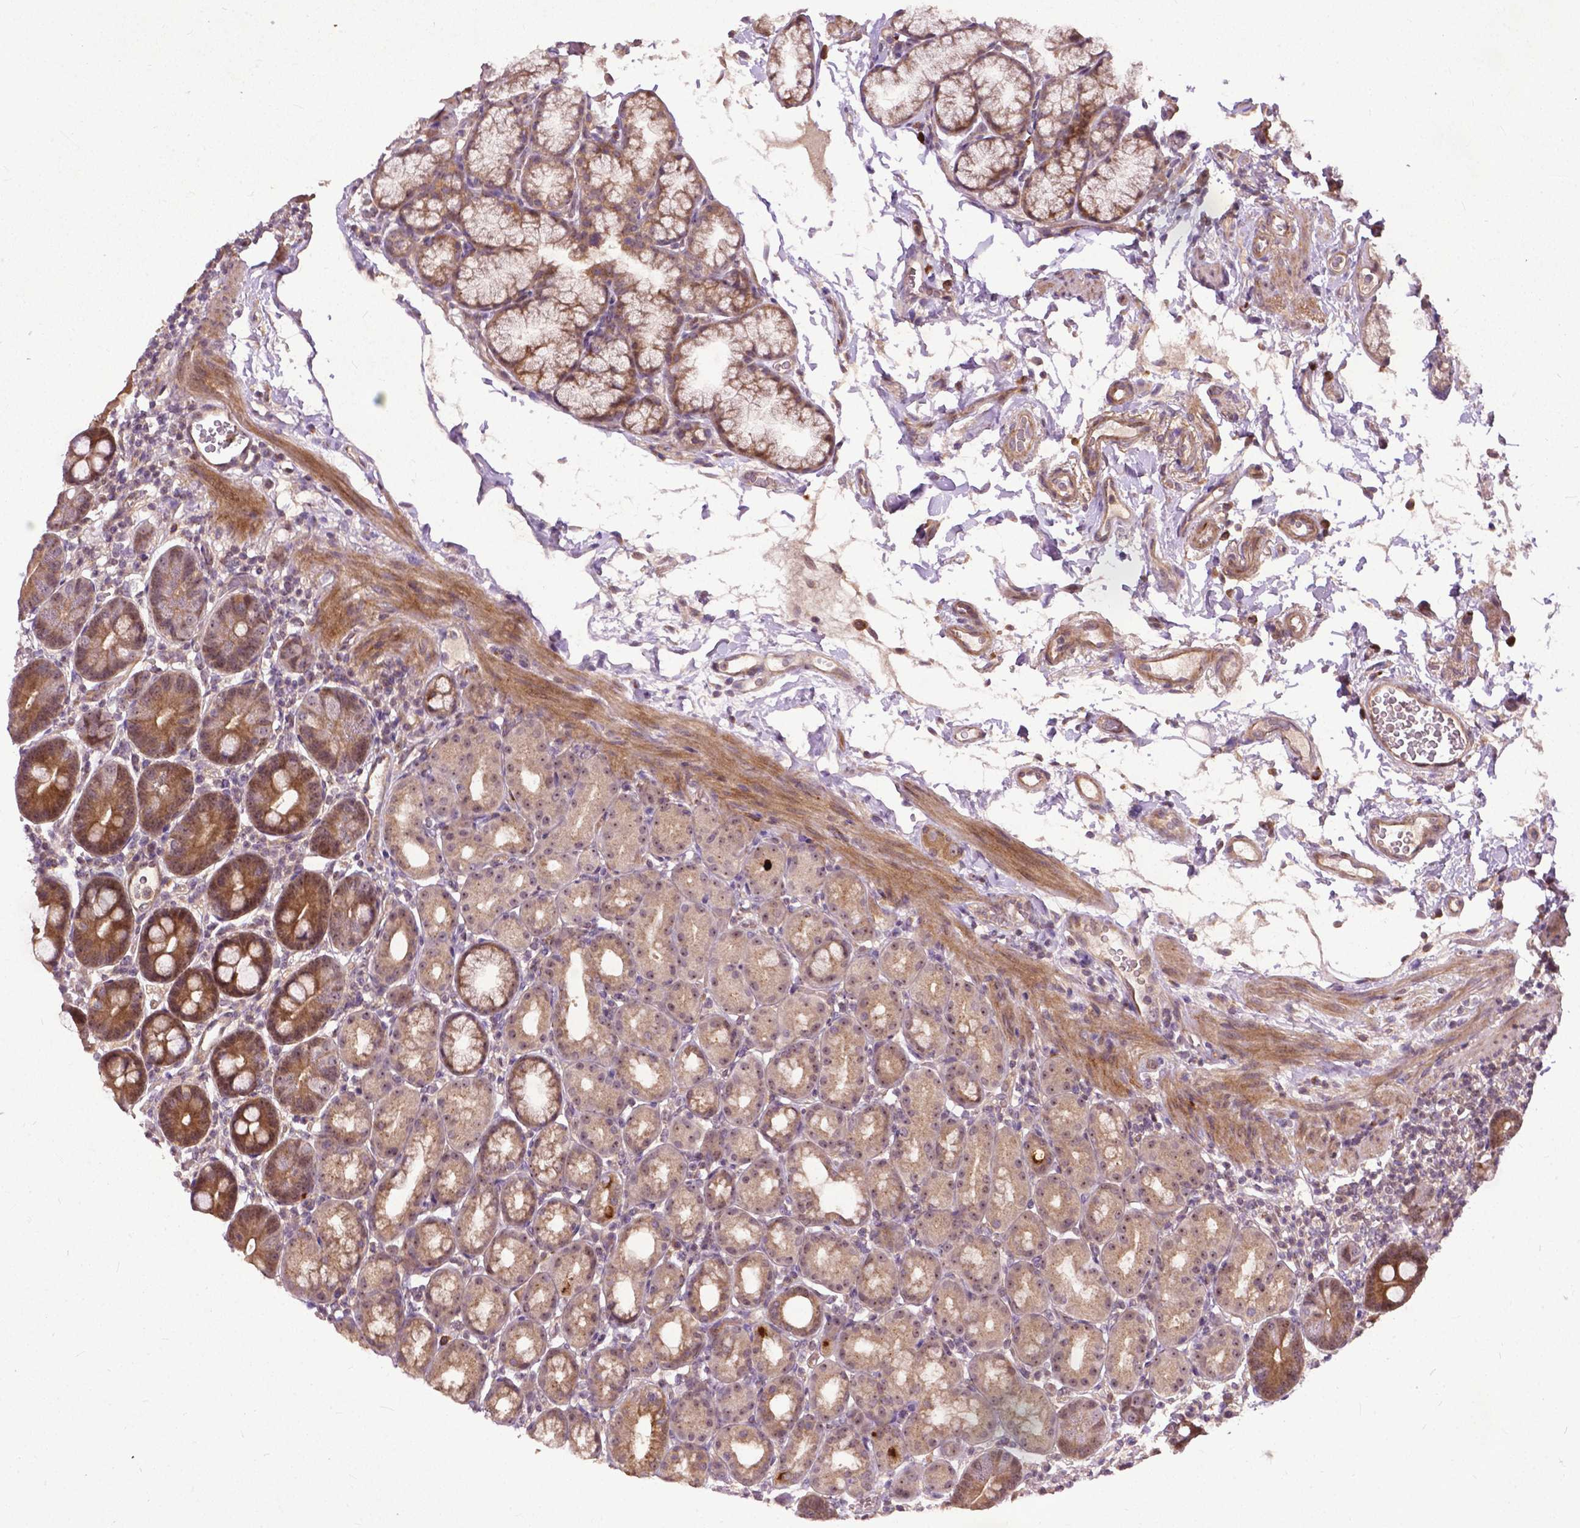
{"staining": {"intensity": "moderate", "quantity": ">75%", "location": "cytoplasmic/membranous"}, "tissue": "duodenum", "cell_type": "Glandular cells", "image_type": "normal", "snomed": [{"axis": "morphology", "description": "Normal tissue, NOS"}, {"axis": "topography", "description": "Pancreas"}, {"axis": "topography", "description": "Duodenum"}], "caption": "Moderate cytoplasmic/membranous protein positivity is present in approximately >75% of glandular cells in duodenum. (DAB (3,3'-diaminobenzidine) = brown stain, brightfield microscopy at high magnification).", "gene": "PARP3", "patient": {"sex": "male", "age": 59}}